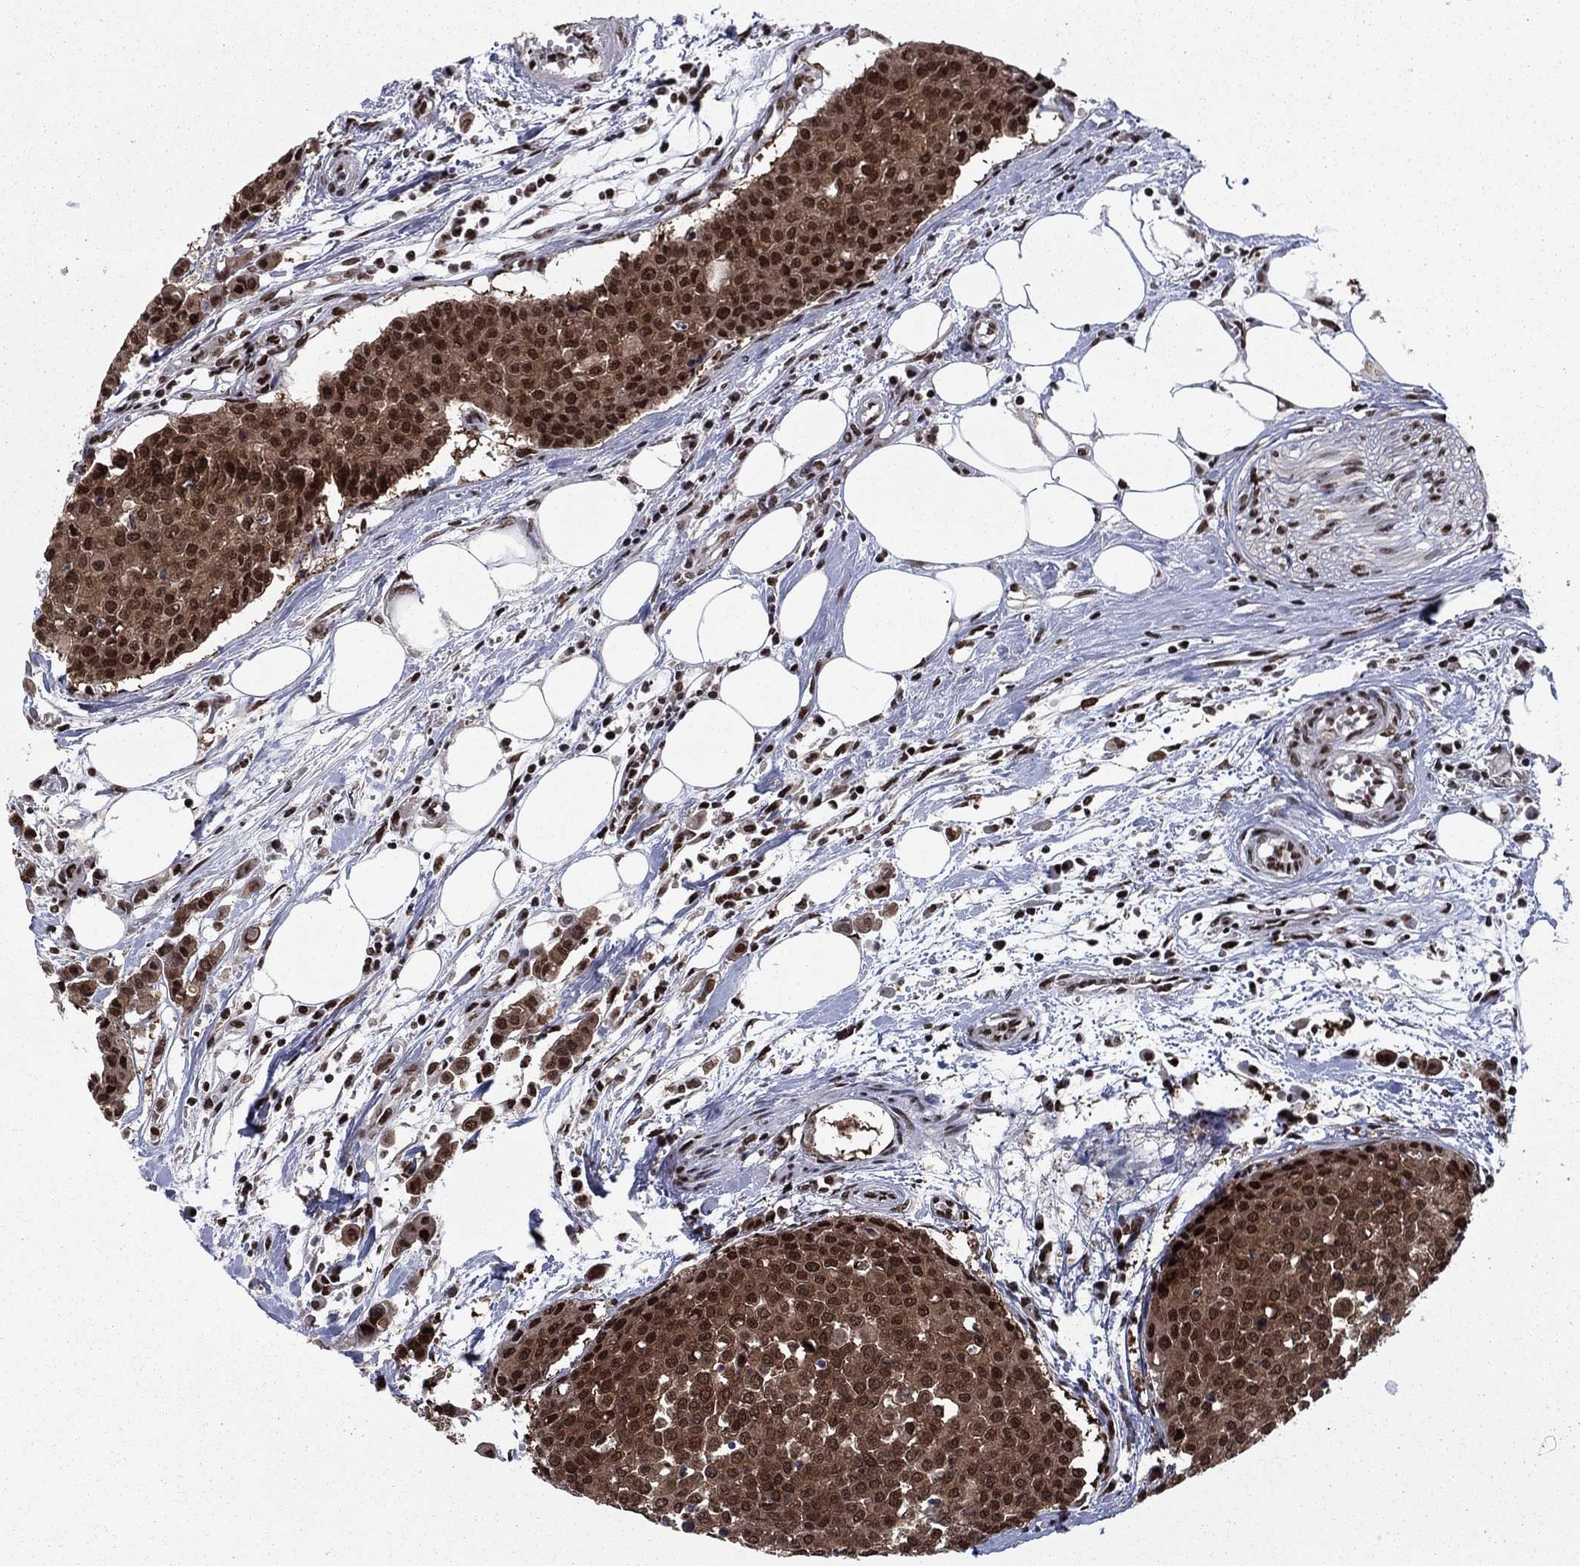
{"staining": {"intensity": "strong", "quantity": ">75%", "location": "cytoplasmic/membranous,nuclear"}, "tissue": "carcinoid", "cell_type": "Tumor cells", "image_type": "cancer", "snomed": [{"axis": "morphology", "description": "Carcinoid, malignant, NOS"}, {"axis": "topography", "description": "Colon"}], "caption": "Carcinoid was stained to show a protein in brown. There is high levels of strong cytoplasmic/membranous and nuclear positivity in about >75% of tumor cells.", "gene": "USP54", "patient": {"sex": "male", "age": 81}}